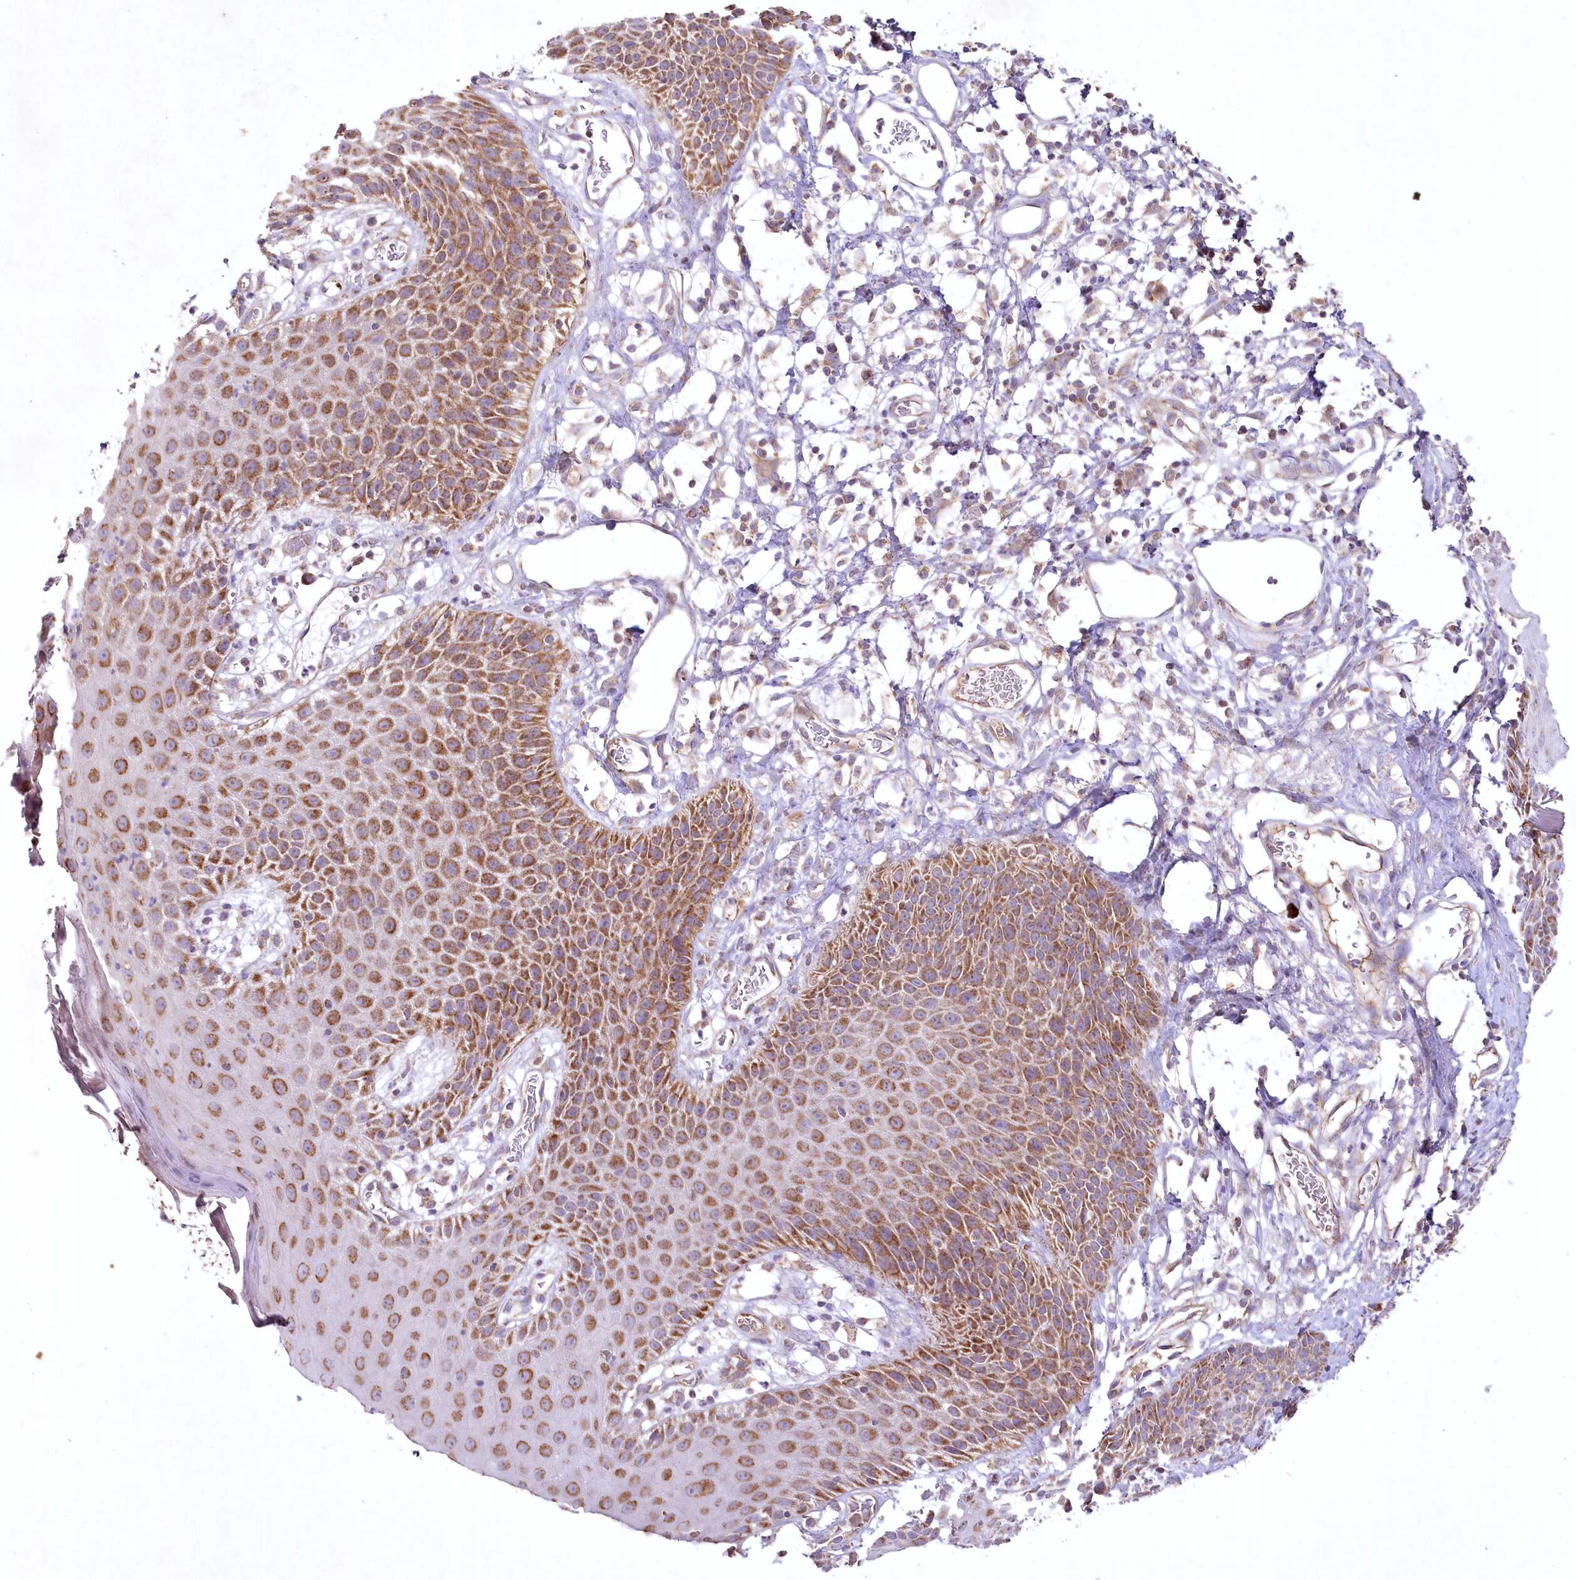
{"staining": {"intensity": "strong", "quantity": ">75%", "location": "cytoplasmic/membranous"}, "tissue": "skin", "cell_type": "Epidermal cells", "image_type": "normal", "snomed": [{"axis": "morphology", "description": "Normal tissue, NOS"}, {"axis": "topography", "description": "Vulva"}], "caption": "Immunohistochemical staining of benign skin displays high levels of strong cytoplasmic/membranous staining in about >75% of epidermal cells. (DAB IHC with brightfield microscopy, high magnification).", "gene": "MRPL44", "patient": {"sex": "female", "age": 68}}